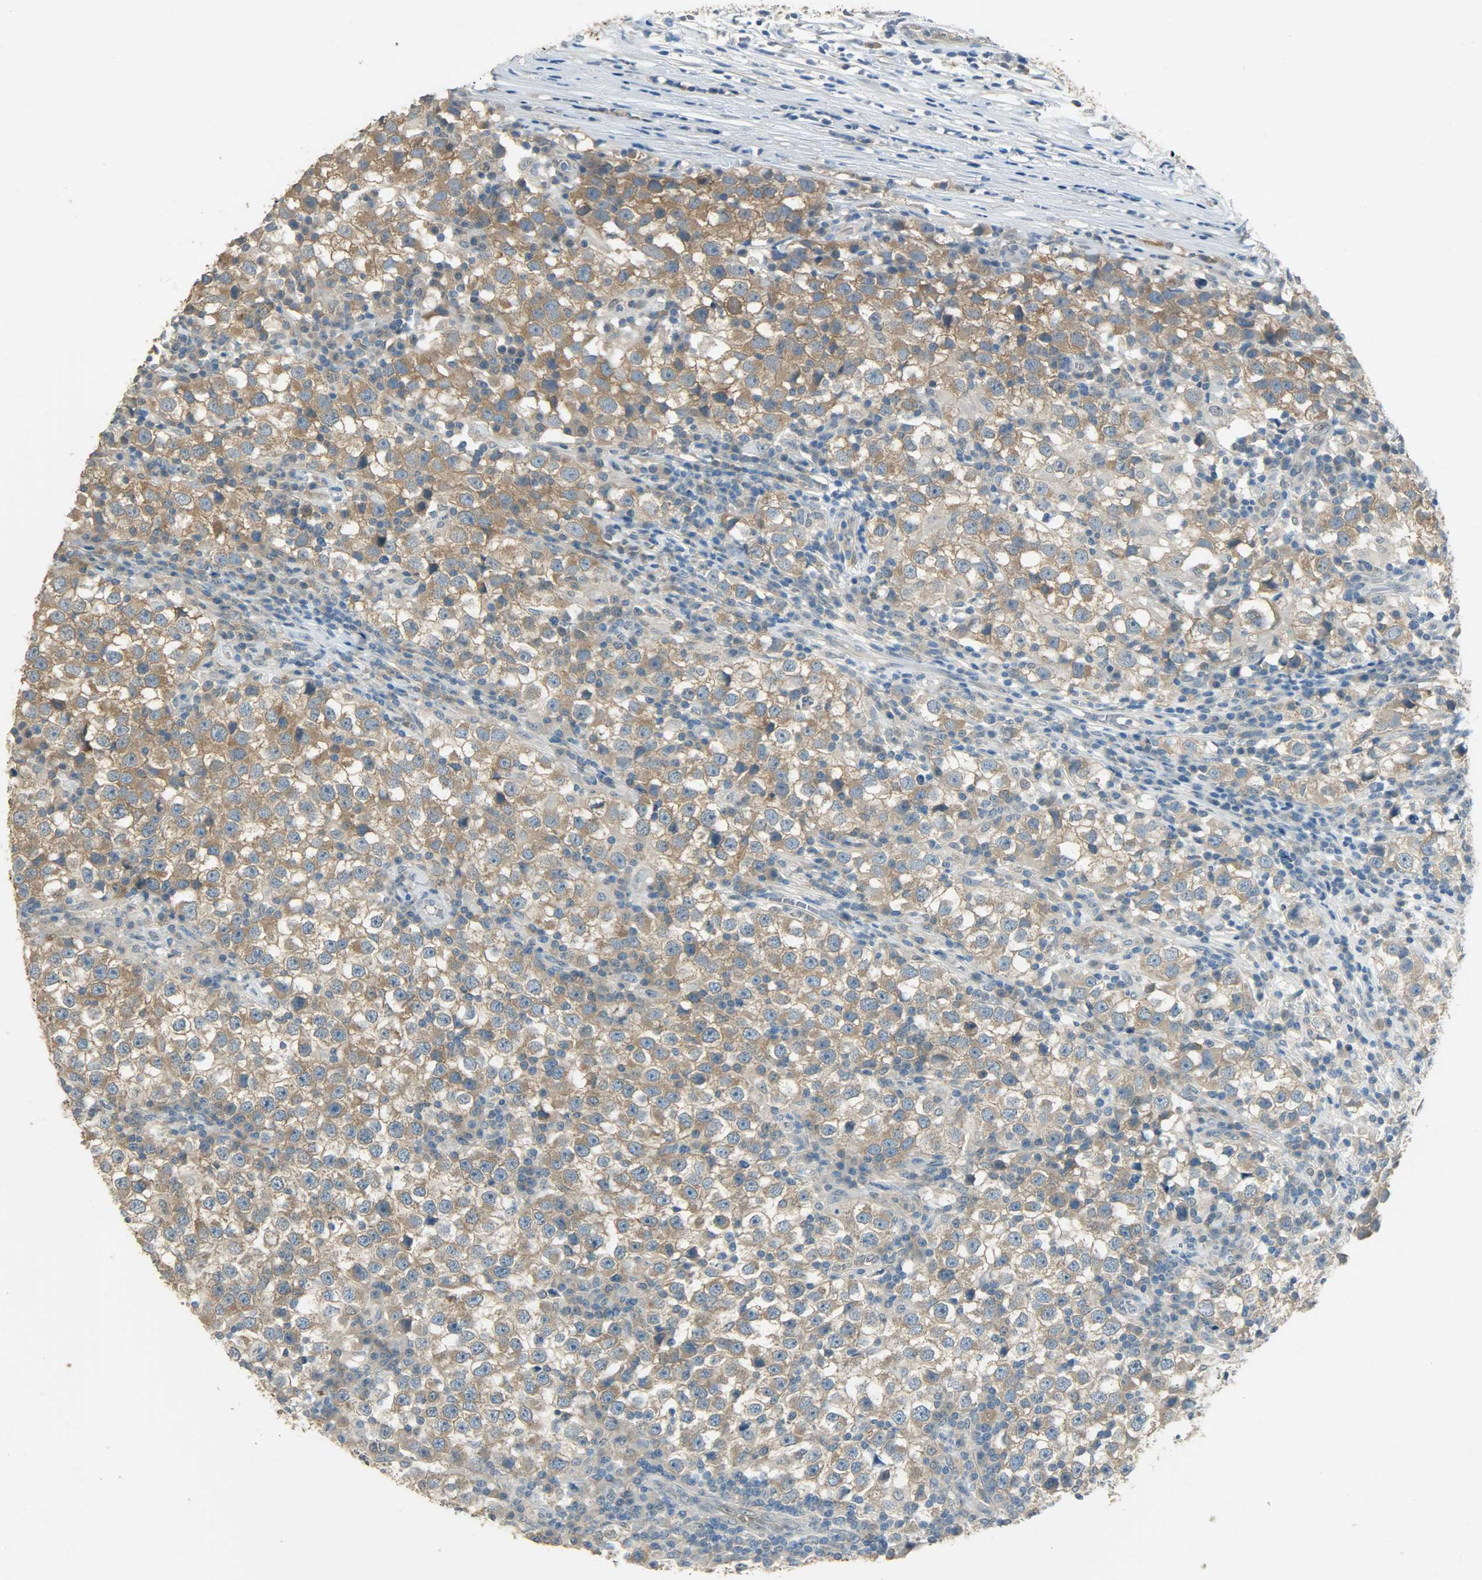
{"staining": {"intensity": "moderate", "quantity": ">75%", "location": "cytoplasmic/membranous"}, "tissue": "testis cancer", "cell_type": "Tumor cells", "image_type": "cancer", "snomed": [{"axis": "morphology", "description": "Seminoma, NOS"}, {"axis": "topography", "description": "Testis"}], "caption": "Immunohistochemistry staining of seminoma (testis), which displays medium levels of moderate cytoplasmic/membranous positivity in approximately >75% of tumor cells indicating moderate cytoplasmic/membranous protein expression. The staining was performed using DAB (brown) for protein detection and nuclei were counterstained in hematoxylin (blue).", "gene": "PRMT5", "patient": {"sex": "male", "age": 65}}